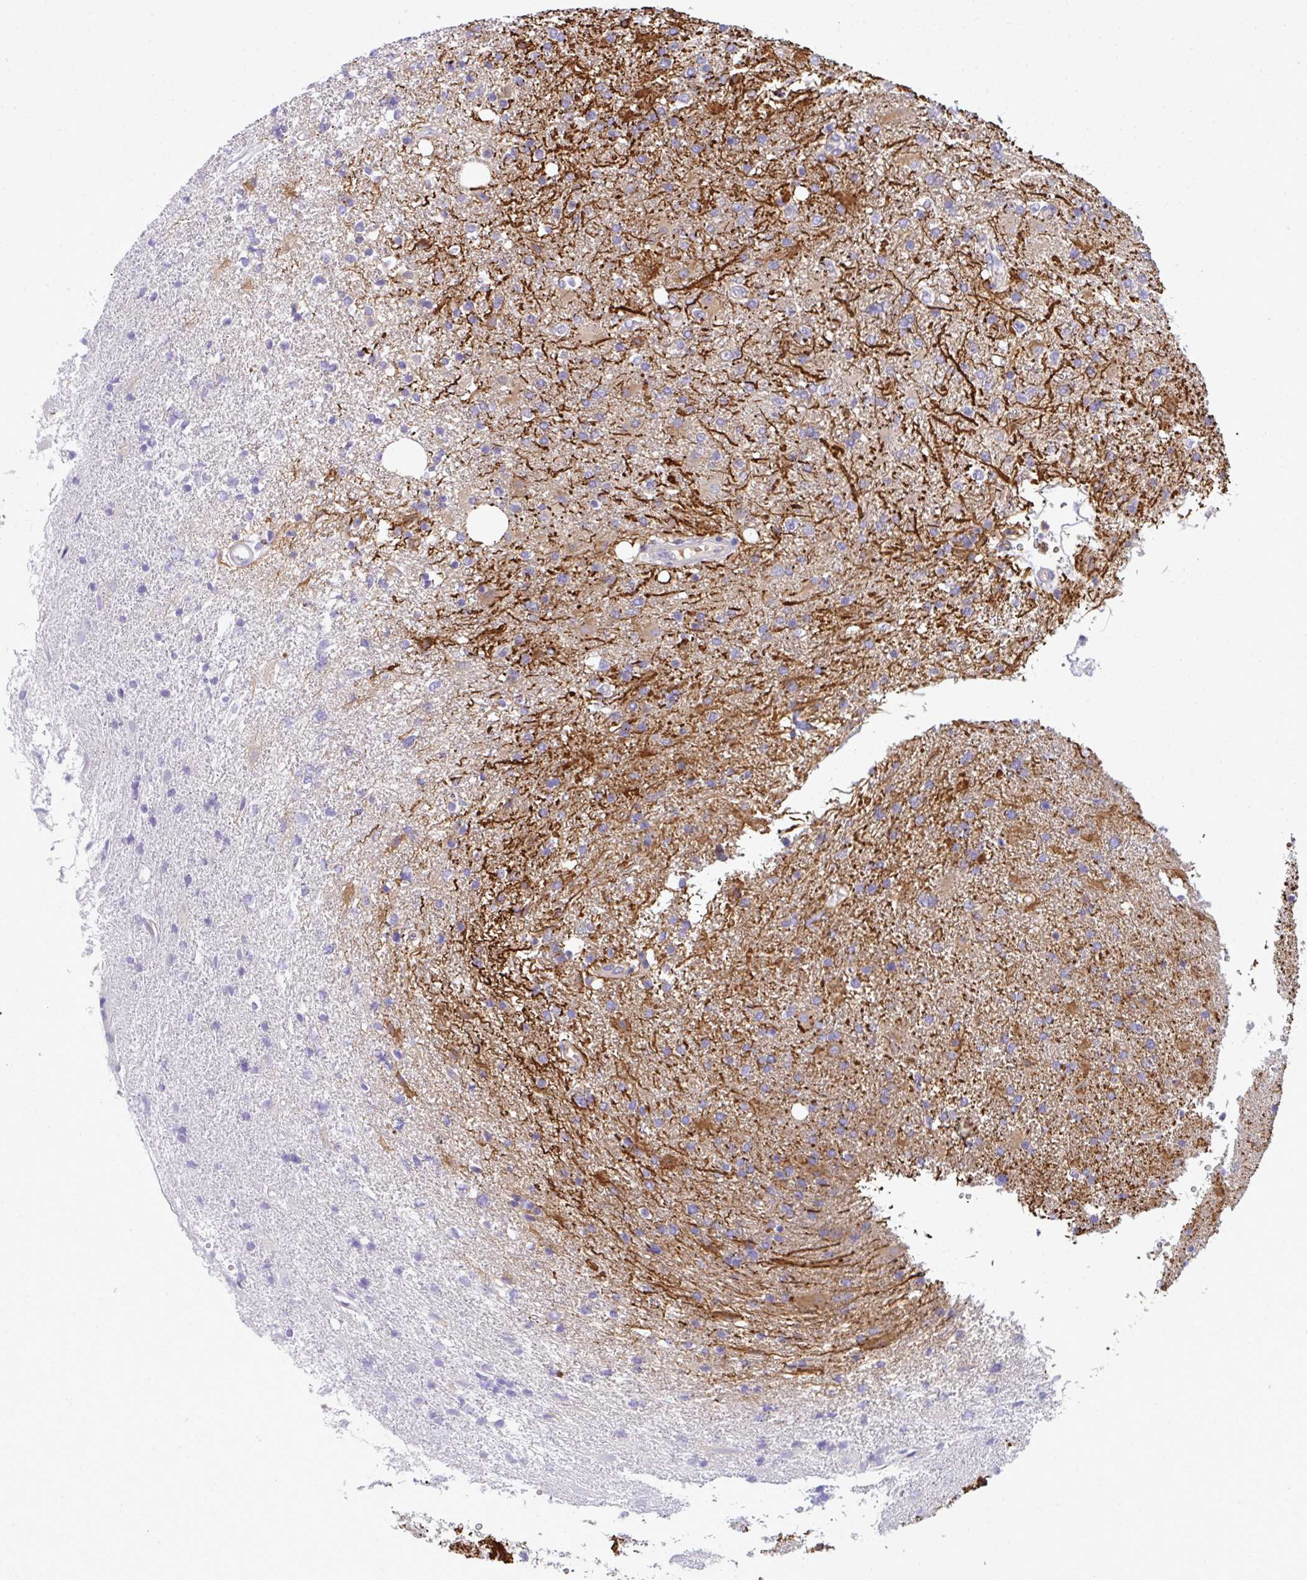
{"staining": {"intensity": "moderate", "quantity": "<25%", "location": "cytoplasmic/membranous"}, "tissue": "glioma", "cell_type": "Tumor cells", "image_type": "cancer", "snomed": [{"axis": "morphology", "description": "Glioma, malignant, High grade"}, {"axis": "topography", "description": "Brain"}], "caption": "IHC (DAB (3,3'-diaminobenzidine)) staining of glioma exhibits moderate cytoplasmic/membranous protein expression in approximately <25% of tumor cells.", "gene": "SLC30A6", "patient": {"sex": "male", "age": 56}}